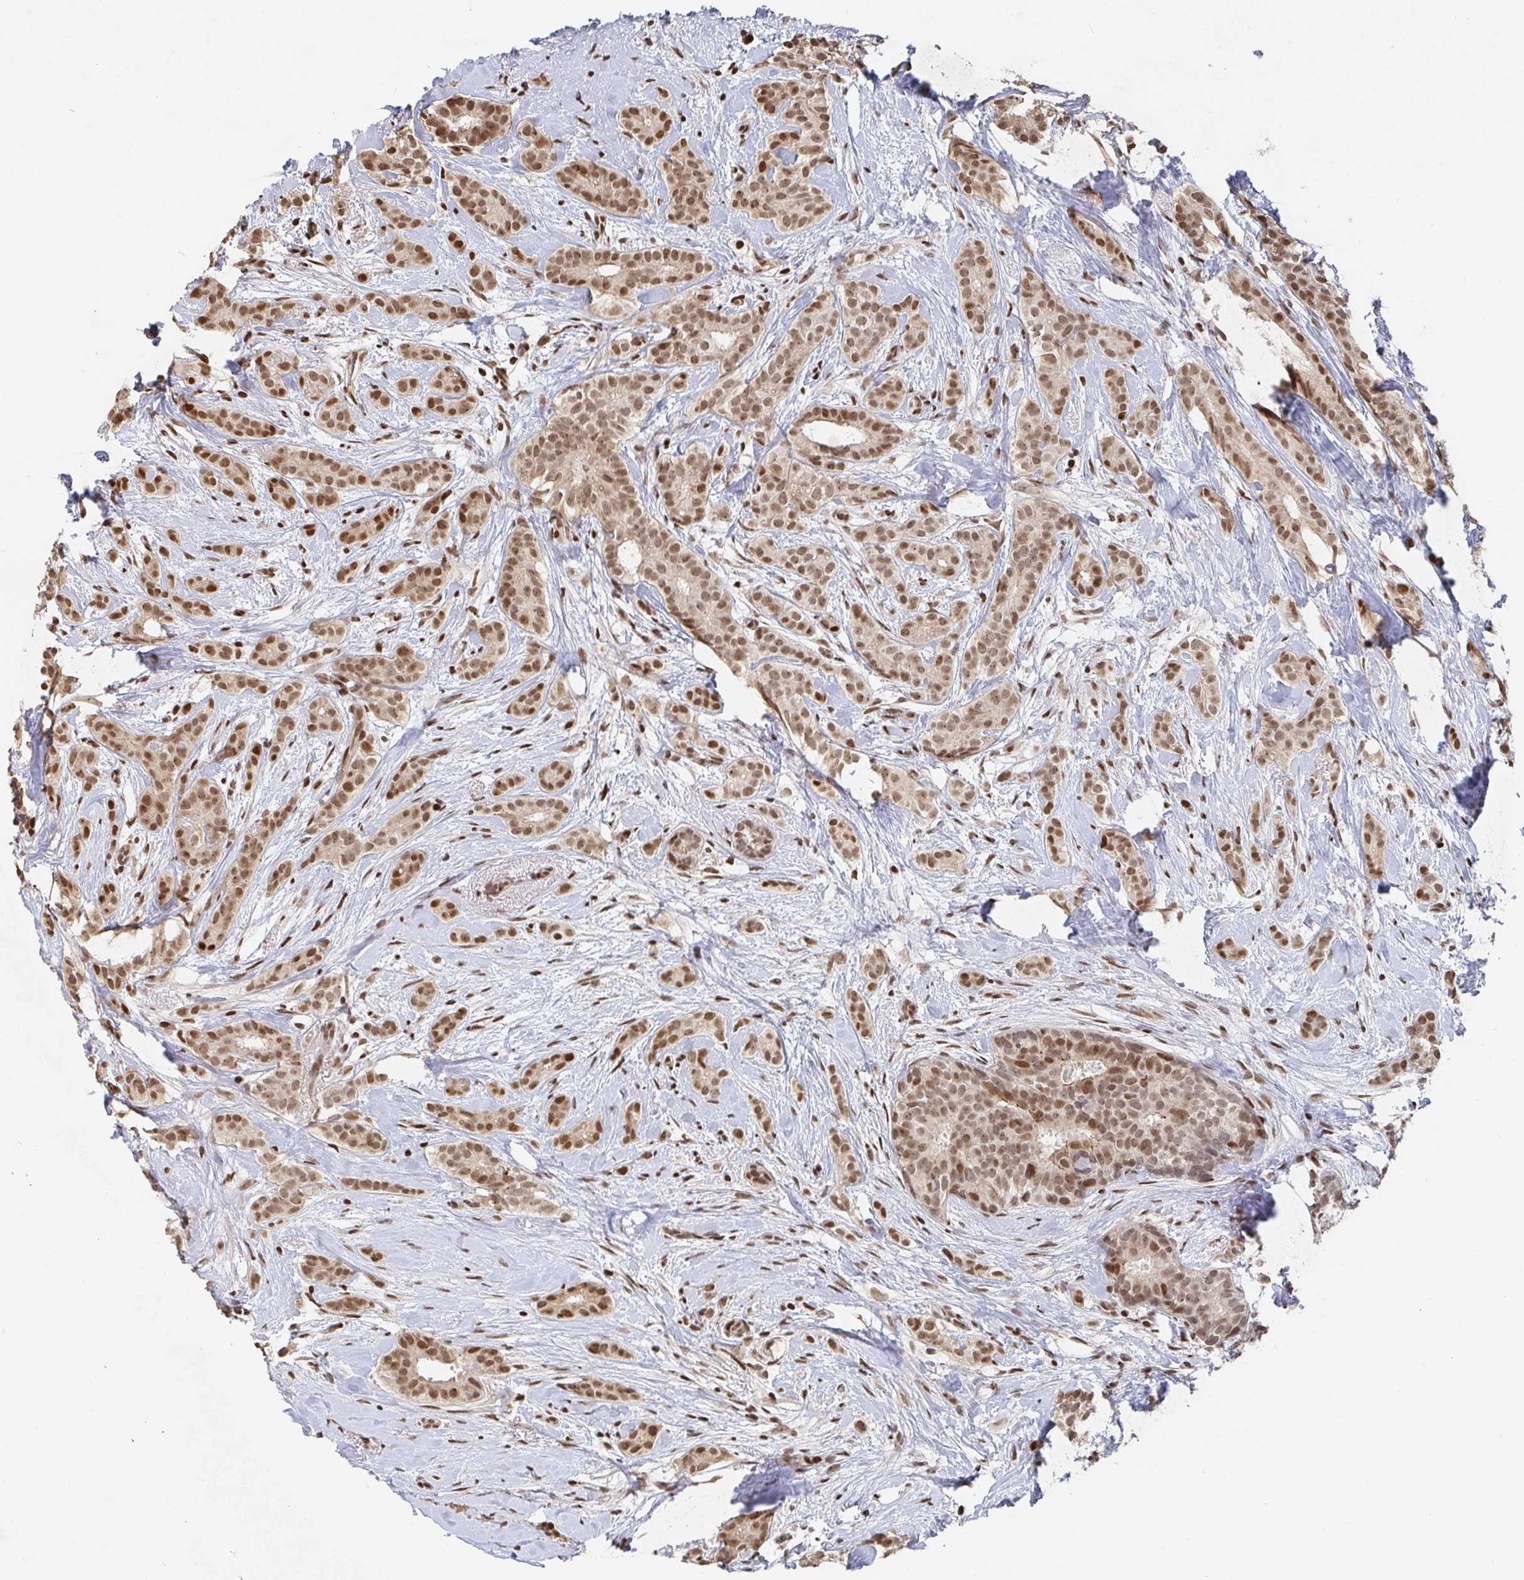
{"staining": {"intensity": "moderate", "quantity": ">75%", "location": "nuclear"}, "tissue": "breast cancer", "cell_type": "Tumor cells", "image_type": "cancer", "snomed": [{"axis": "morphology", "description": "Duct carcinoma"}, {"axis": "topography", "description": "Breast"}], "caption": "Immunohistochemistry (IHC) micrograph of neoplastic tissue: breast intraductal carcinoma stained using immunohistochemistry (IHC) demonstrates medium levels of moderate protein expression localized specifically in the nuclear of tumor cells, appearing as a nuclear brown color.", "gene": "ZDHHC12", "patient": {"sex": "female", "age": 65}}